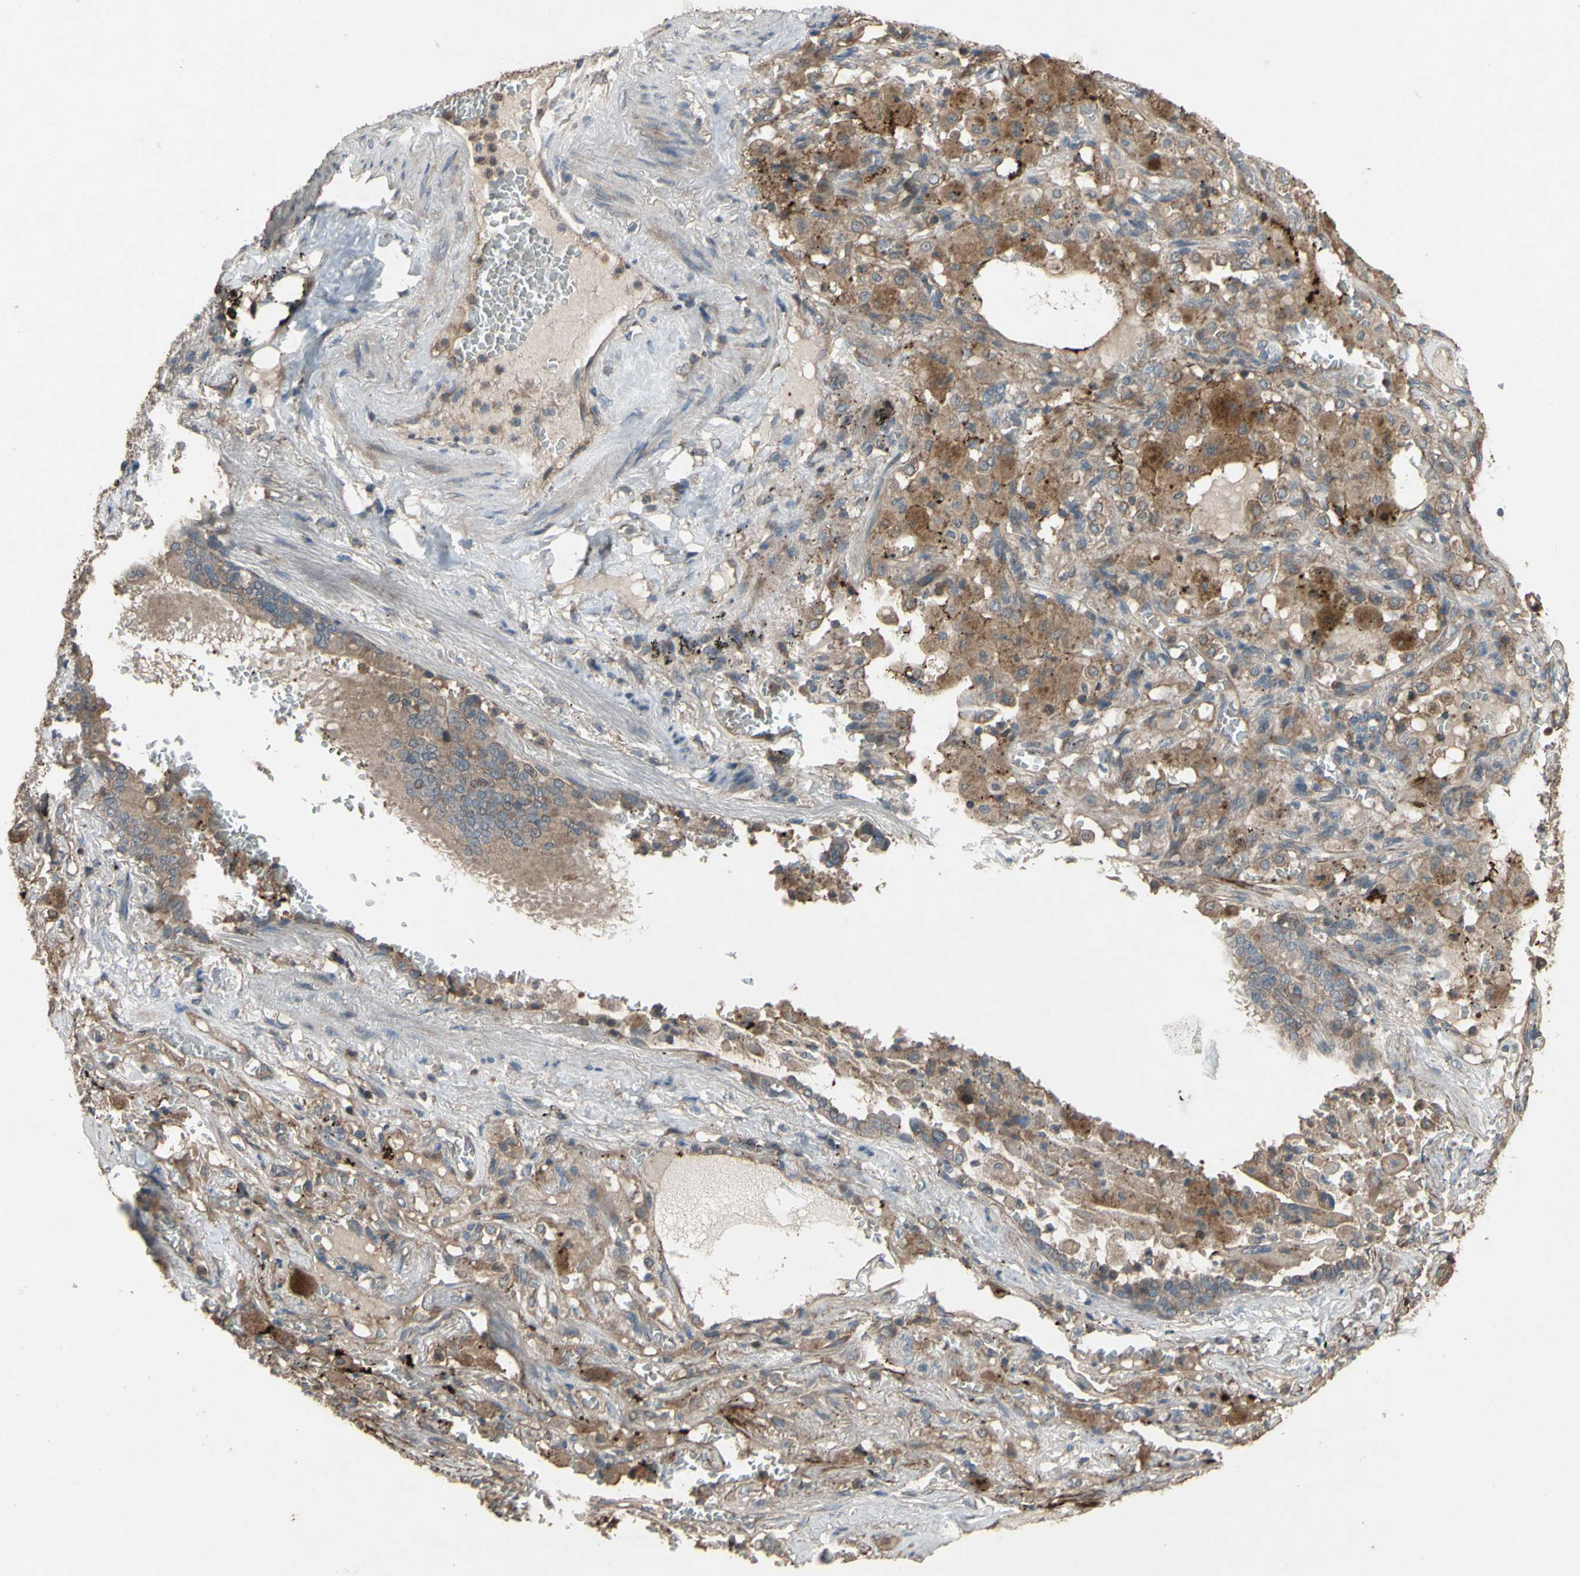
{"staining": {"intensity": "moderate", "quantity": ">75%", "location": "cytoplasmic/membranous"}, "tissue": "lung cancer", "cell_type": "Tumor cells", "image_type": "cancer", "snomed": [{"axis": "morphology", "description": "Squamous cell carcinoma, NOS"}, {"axis": "topography", "description": "Lung"}], "caption": "High-power microscopy captured an immunohistochemistry (IHC) image of lung squamous cell carcinoma, revealing moderate cytoplasmic/membranous positivity in approximately >75% of tumor cells. (IHC, brightfield microscopy, high magnification).", "gene": "SHROOM4", "patient": {"sex": "male", "age": 57}}